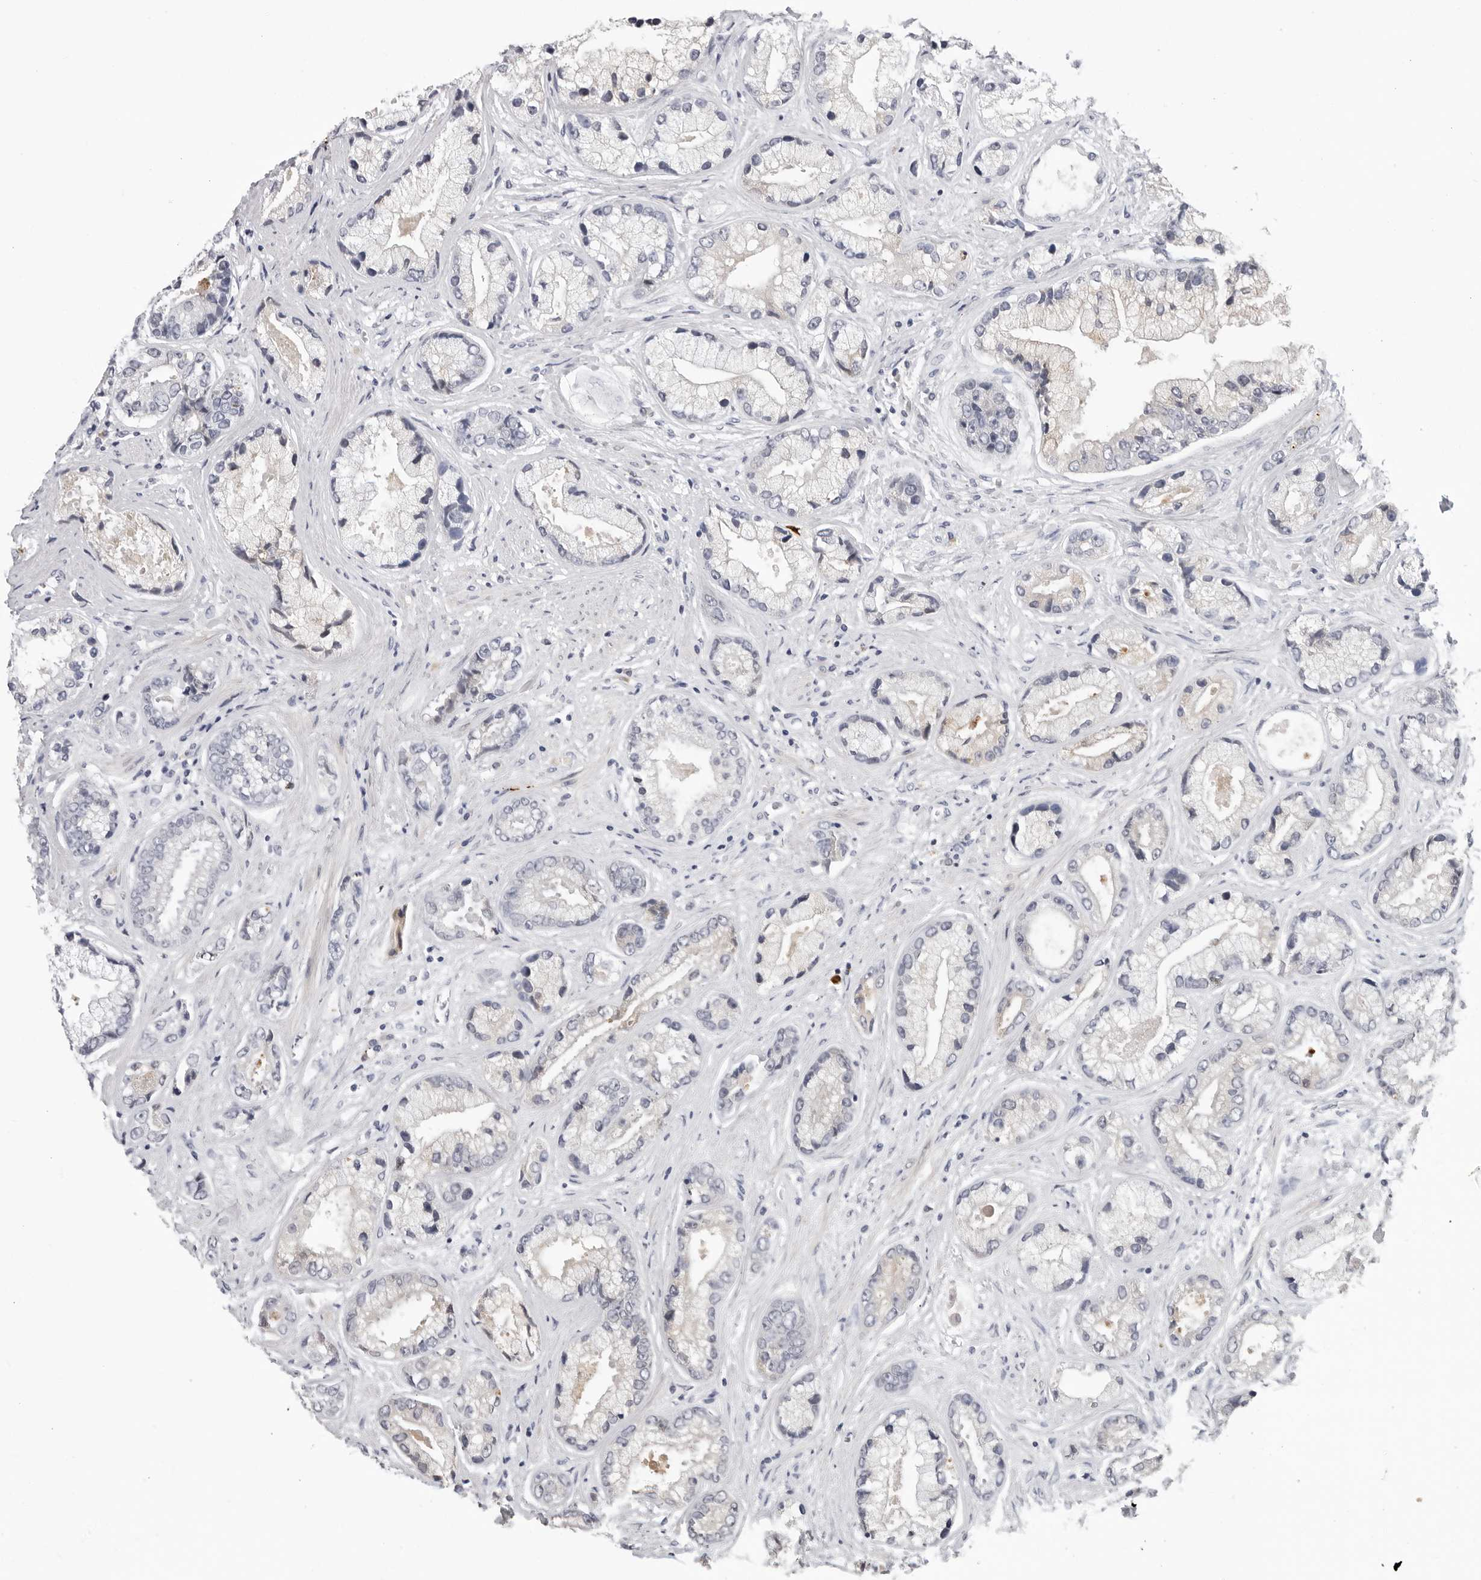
{"staining": {"intensity": "negative", "quantity": "none", "location": "none"}, "tissue": "prostate cancer", "cell_type": "Tumor cells", "image_type": "cancer", "snomed": [{"axis": "morphology", "description": "Adenocarcinoma, High grade"}, {"axis": "topography", "description": "Prostate"}], "caption": "The image shows no staining of tumor cells in prostate cancer (high-grade adenocarcinoma). (Stains: DAB IHC with hematoxylin counter stain, Microscopy: brightfield microscopy at high magnification).", "gene": "ZNF502", "patient": {"sex": "male", "age": 61}}